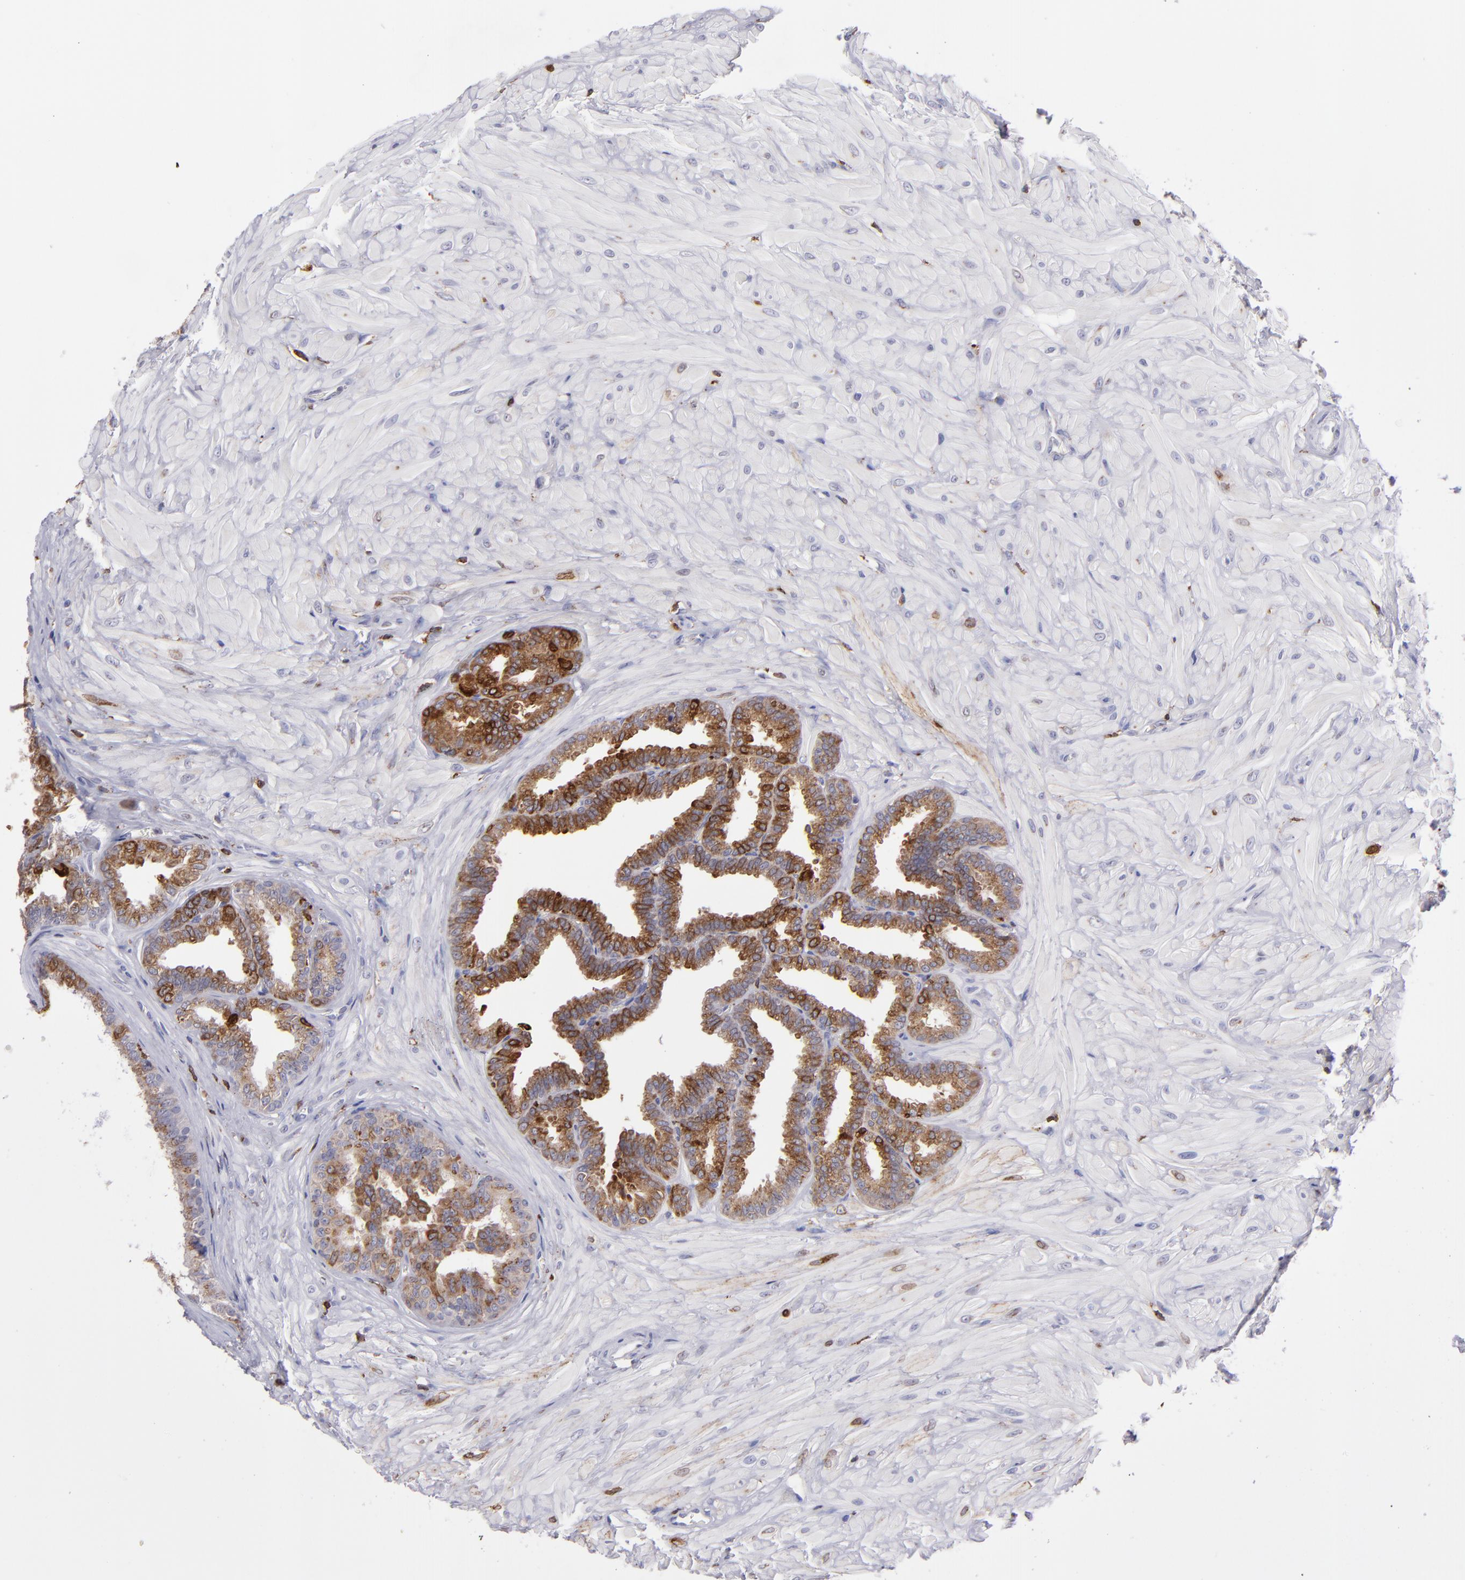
{"staining": {"intensity": "strong", "quantity": ">75%", "location": "cytoplasmic/membranous"}, "tissue": "seminal vesicle", "cell_type": "Glandular cells", "image_type": "normal", "snomed": [{"axis": "morphology", "description": "Normal tissue, NOS"}, {"axis": "topography", "description": "Seminal veicle"}], "caption": "Protein expression analysis of unremarkable seminal vesicle demonstrates strong cytoplasmic/membranous staining in about >75% of glandular cells.", "gene": "PTGS1", "patient": {"sex": "male", "age": 26}}